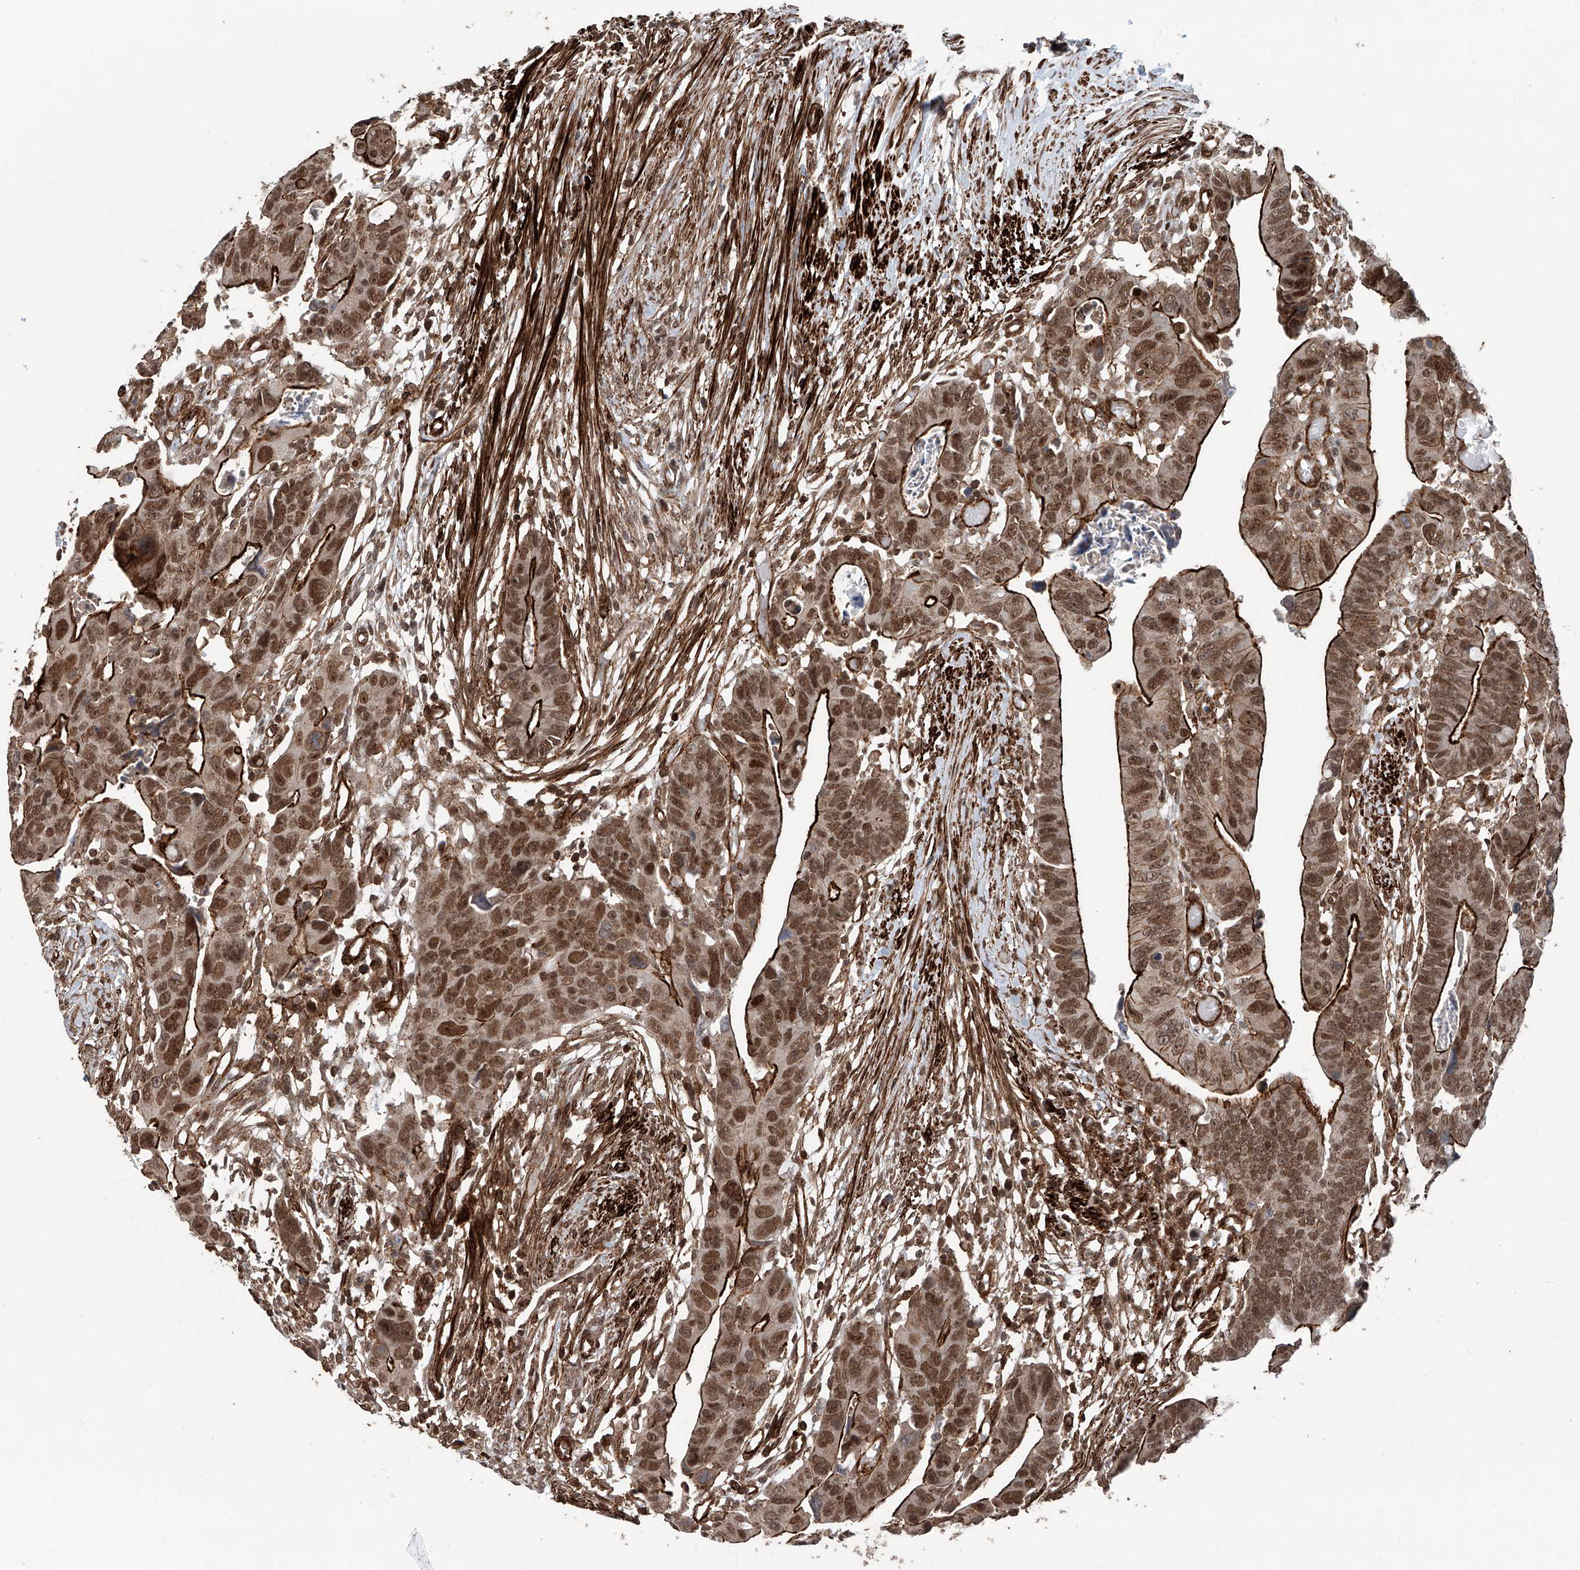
{"staining": {"intensity": "moderate", "quantity": ">75%", "location": "cytoplasmic/membranous,nuclear"}, "tissue": "colorectal cancer", "cell_type": "Tumor cells", "image_type": "cancer", "snomed": [{"axis": "morphology", "description": "Adenocarcinoma, NOS"}, {"axis": "topography", "description": "Rectum"}], "caption": "Adenocarcinoma (colorectal) stained with immunohistochemistry (IHC) reveals moderate cytoplasmic/membranous and nuclear staining in about >75% of tumor cells.", "gene": "SDE2", "patient": {"sex": "female", "age": 65}}